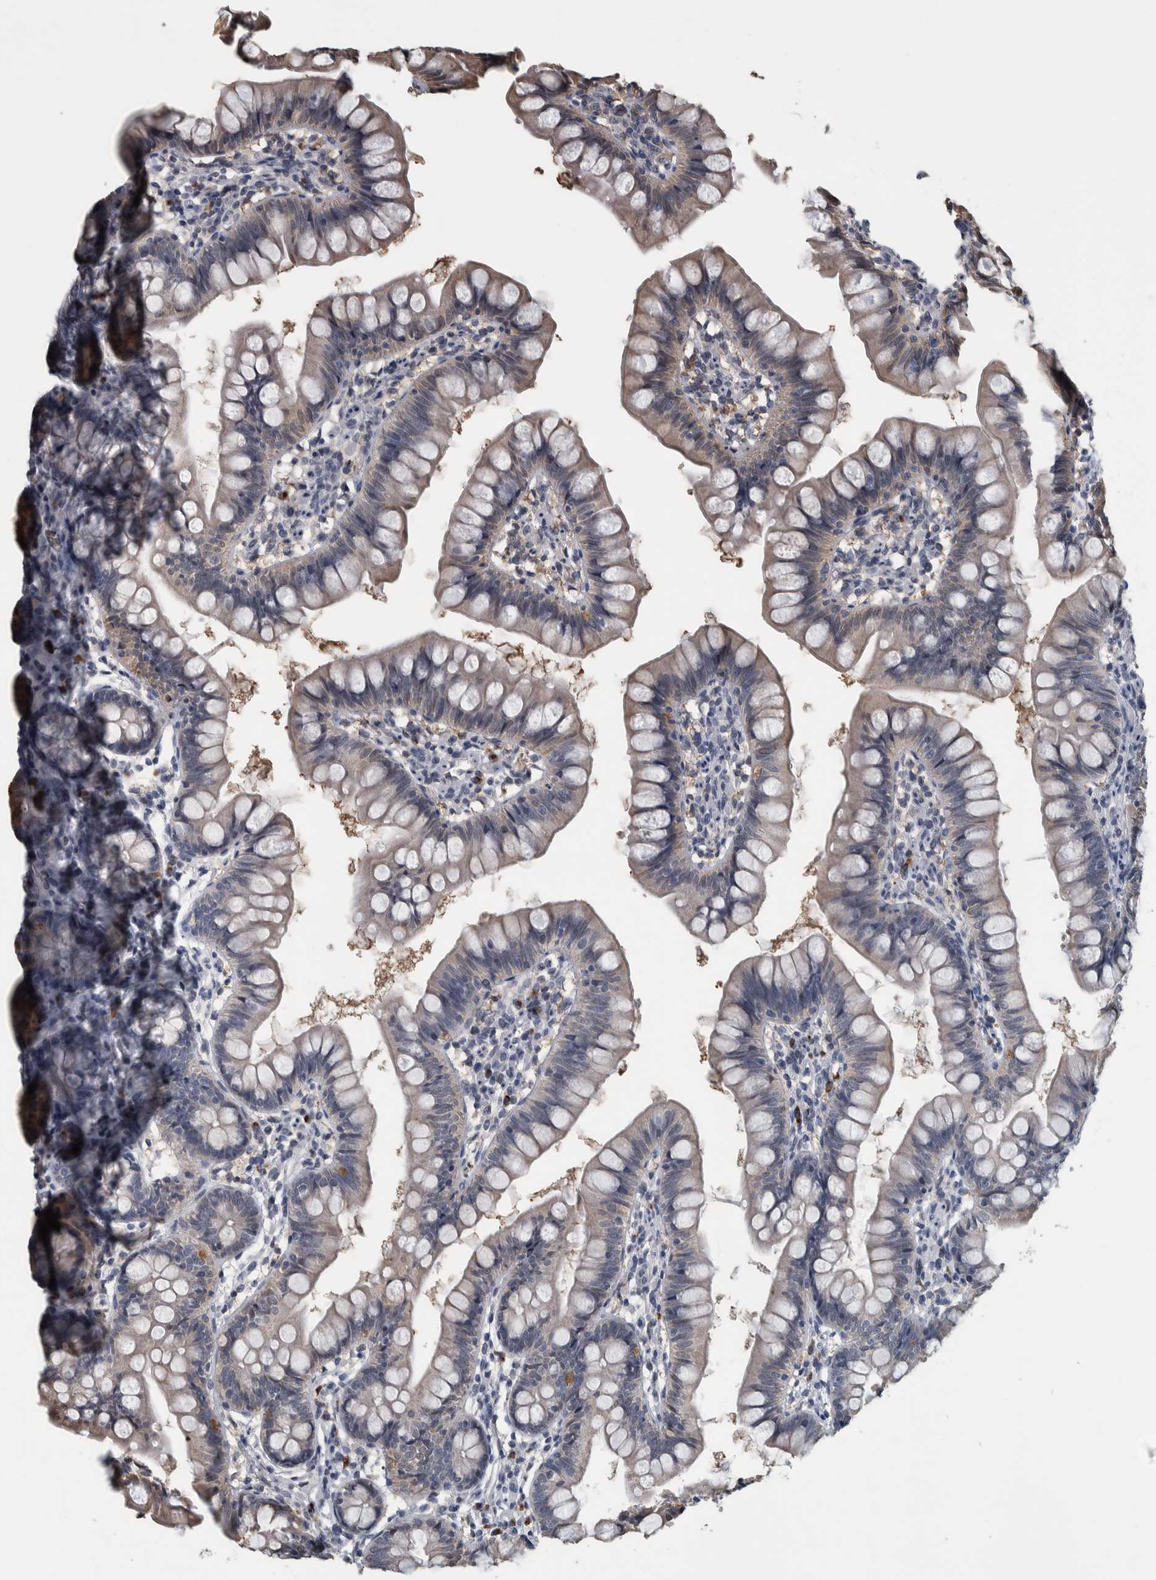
{"staining": {"intensity": "moderate", "quantity": "<25%", "location": "cytoplasmic/membranous"}, "tissue": "small intestine", "cell_type": "Glandular cells", "image_type": "normal", "snomed": [{"axis": "morphology", "description": "Normal tissue, NOS"}, {"axis": "topography", "description": "Small intestine"}], "caption": "An immunohistochemistry (IHC) histopathology image of unremarkable tissue is shown. Protein staining in brown labels moderate cytoplasmic/membranous positivity in small intestine within glandular cells. (brown staining indicates protein expression, while blue staining denotes nuclei).", "gene": "CAVIN4", "patient": {"sex": "male", "age": 7}}